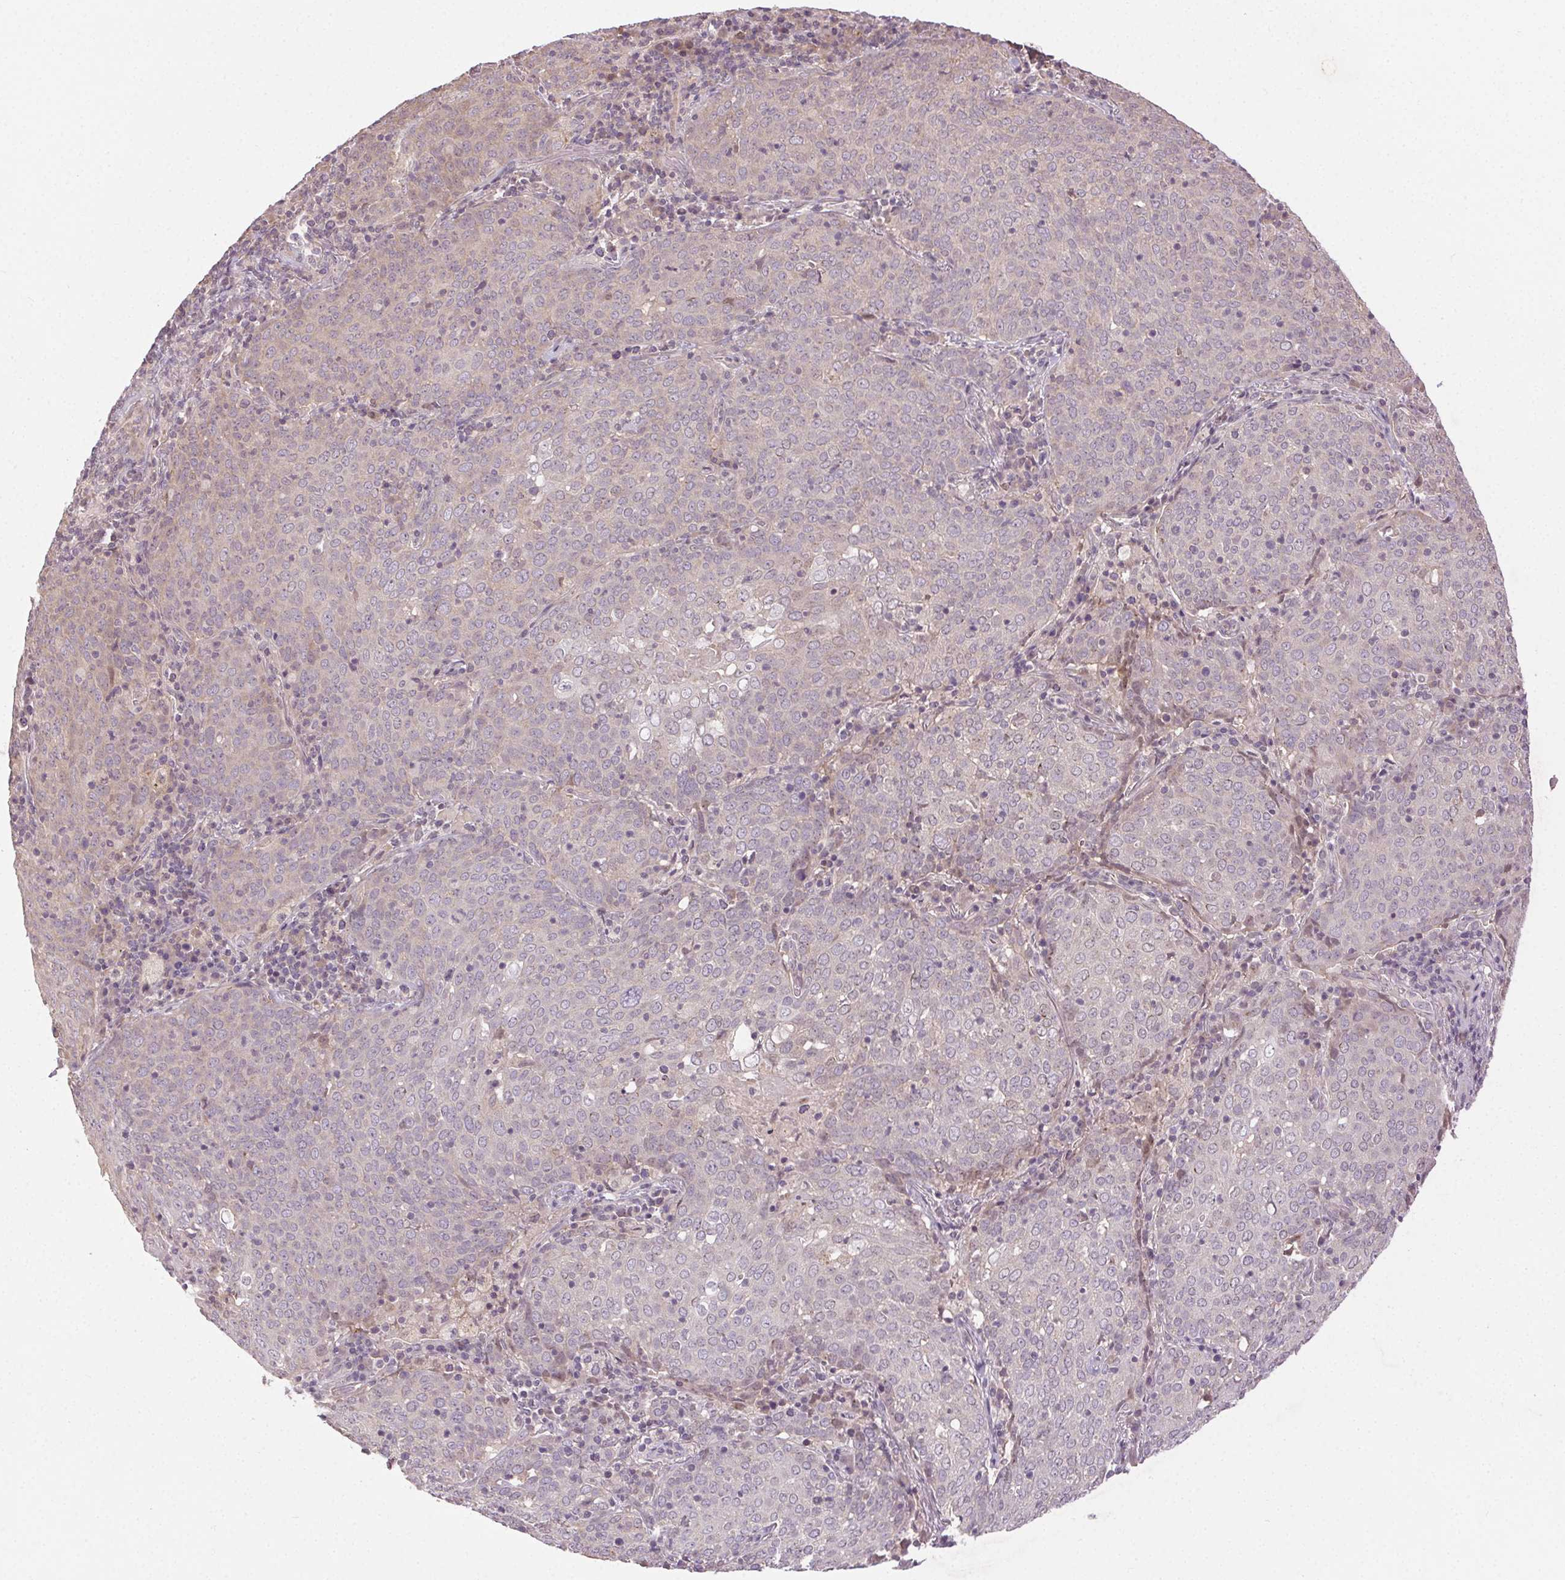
{"staining": {"intensity": "negative", "quantity": "none", "location": "none"}, "tissue": "lung cancer", "cell_type": "Tumor cells", "image_type": "cancer", "snomed": [{"axis": "morphology", "description": "Squamous cell carcinoma, NOS"}, {"axis": "topography", "description": "Lung"}], "caption": "A photomicrograph of human lung cancer is negative for staining in tumor cells.", "gene": "ATP1B3", "patient": {"sex": "male", "age": 82}}